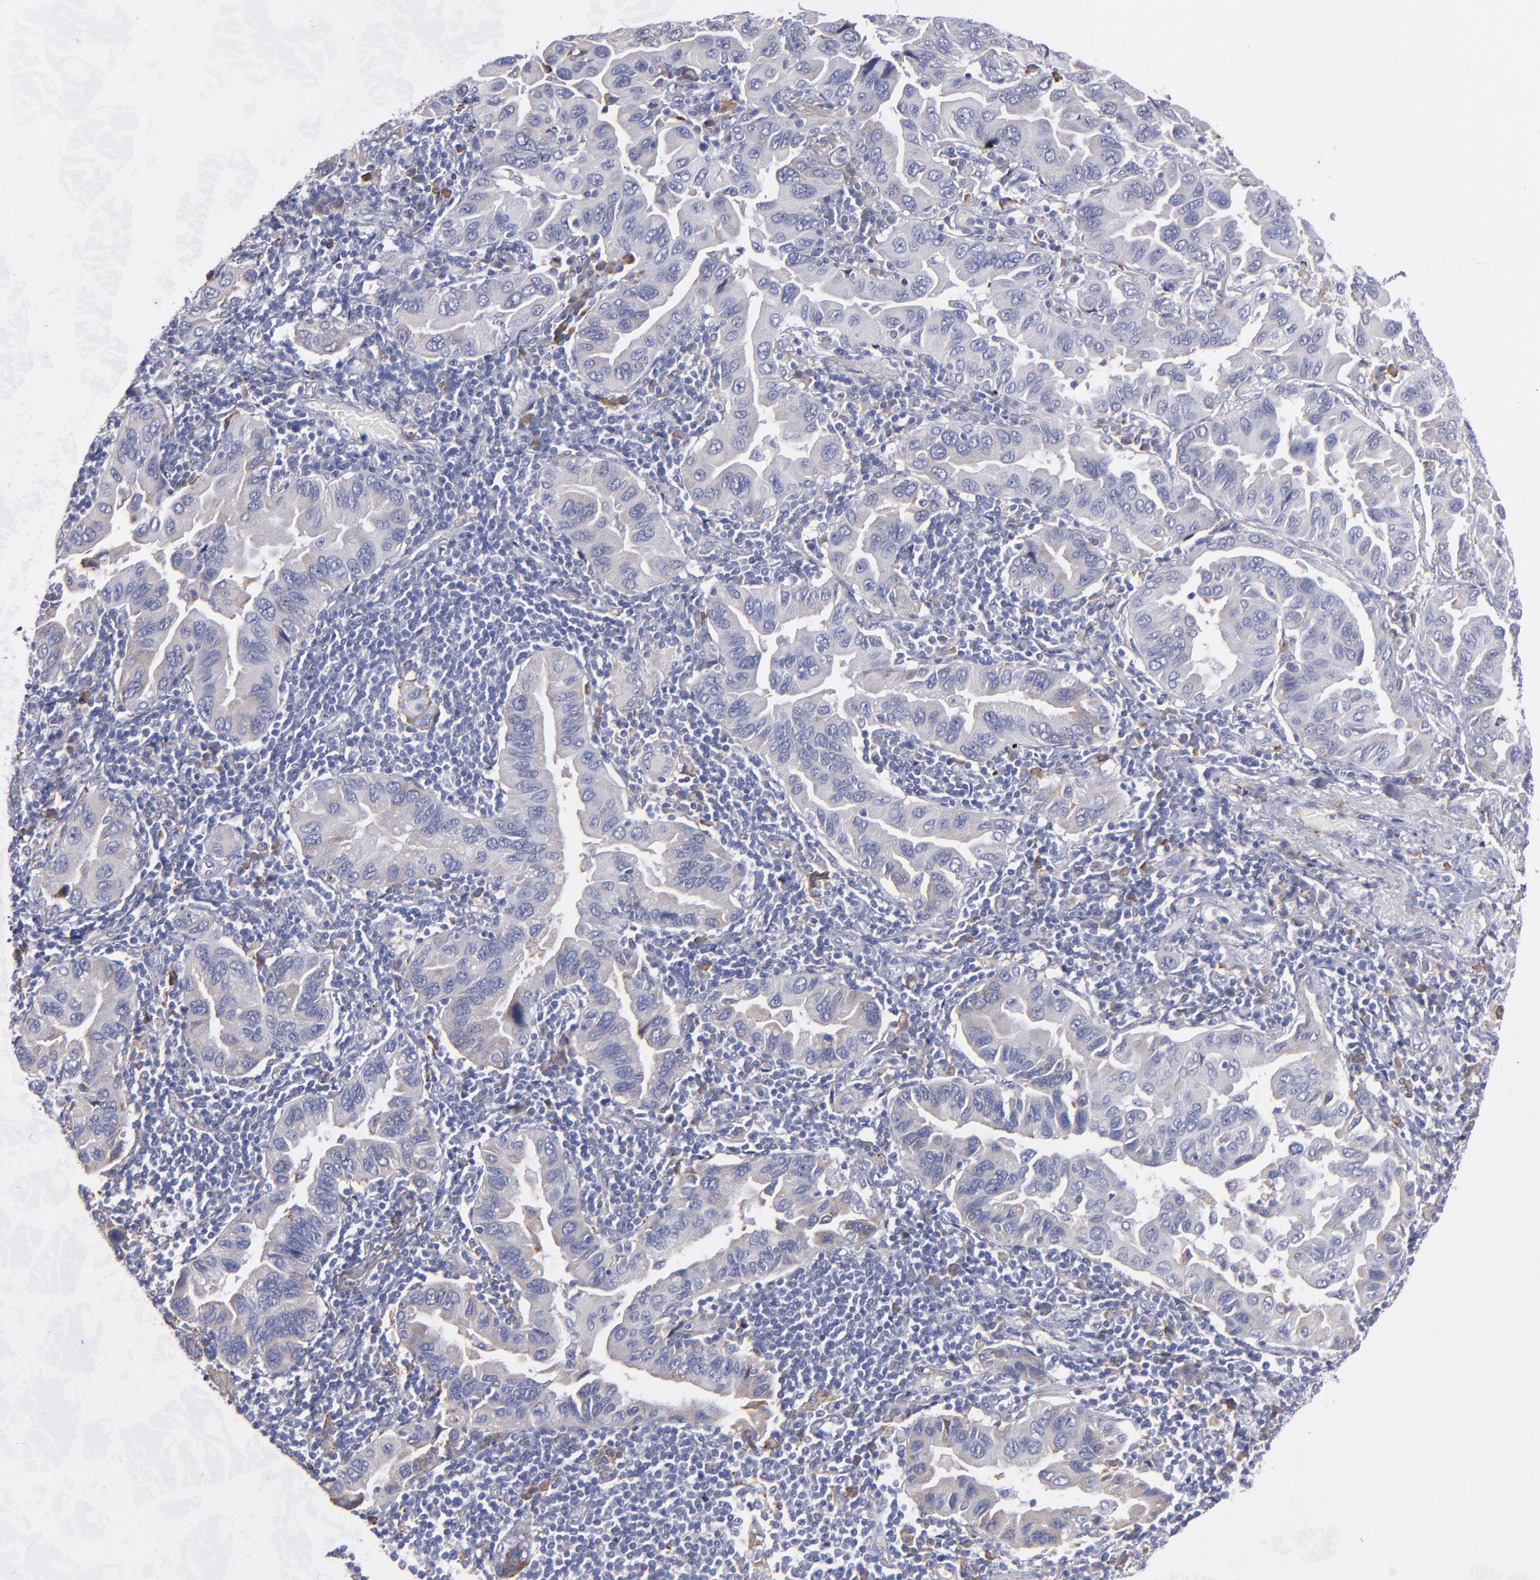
{"staining": {"intensity": "weak", "quantity": "25%-75%", "location": "cytoplasmic/membranous"}, "tissue": "lung cancer", "cell_type": "Tumor cells", "image_type": "cancer", "snomed": [{"axis": "morphology", "description": "Adenocarcinoma, NOS"}, {"axis": "topography", "description": "Lung"}], "caption": "A low amount of weak cytoplasmic/membranous positivity is seen in about 25%-75% of tumor cells in lung cancer (adenocarcinoma) tissue.", "gene": "MFGE8", "patient": {"sex": "female", "age": 65}}